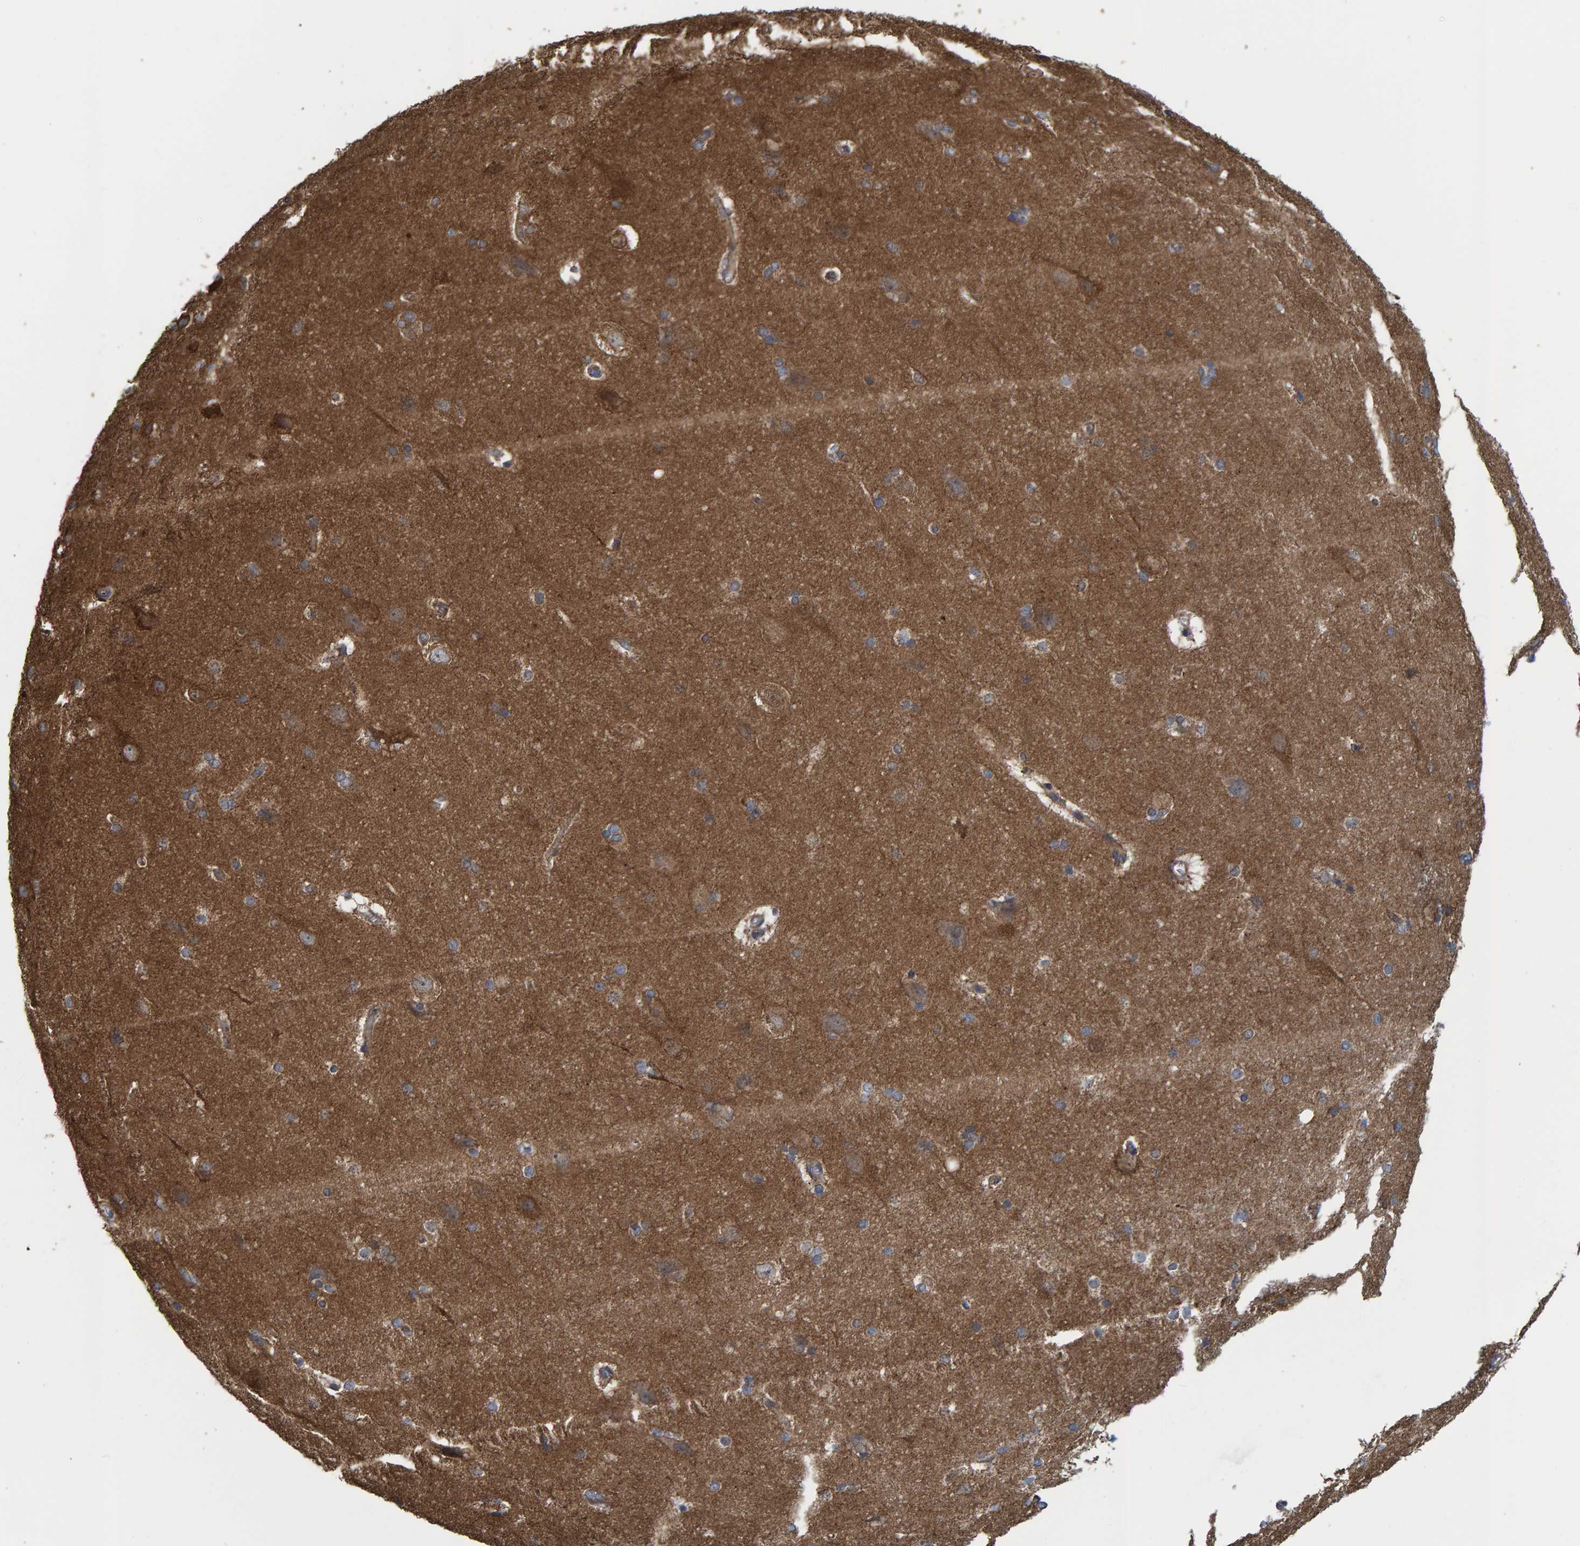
{"staining": {"intensity": "moderate", "quantity": ">75%", "location": "cytoplasmic/membranous"}, "tissue": "cerebral cortex", "cell_type": "Endothelial cells", "image_type": "normal", "snomed": [{"axis": "morphology", "description": "Normal tissue, NOS"}, {"axis": "topography", "description": "Cerebral cortex"}, {"axis": "topography", "description": "Hippocampus"}], "caption": "Immunohistochemistry (IHC) staining of normal cerebral cortex, which exhibits medium levels of moderate cytoplasmic/membranous positivity in approximately >75% of endothelial cells indicating moderate cytoplasmic/membranous protein expression. The staining was performed using DAB (brown) for protein detection and nuclei were counterstained in hematoxylin (blue).", "gene": "LRSAM1", "patient": {"sex": "female", "age": 19}}